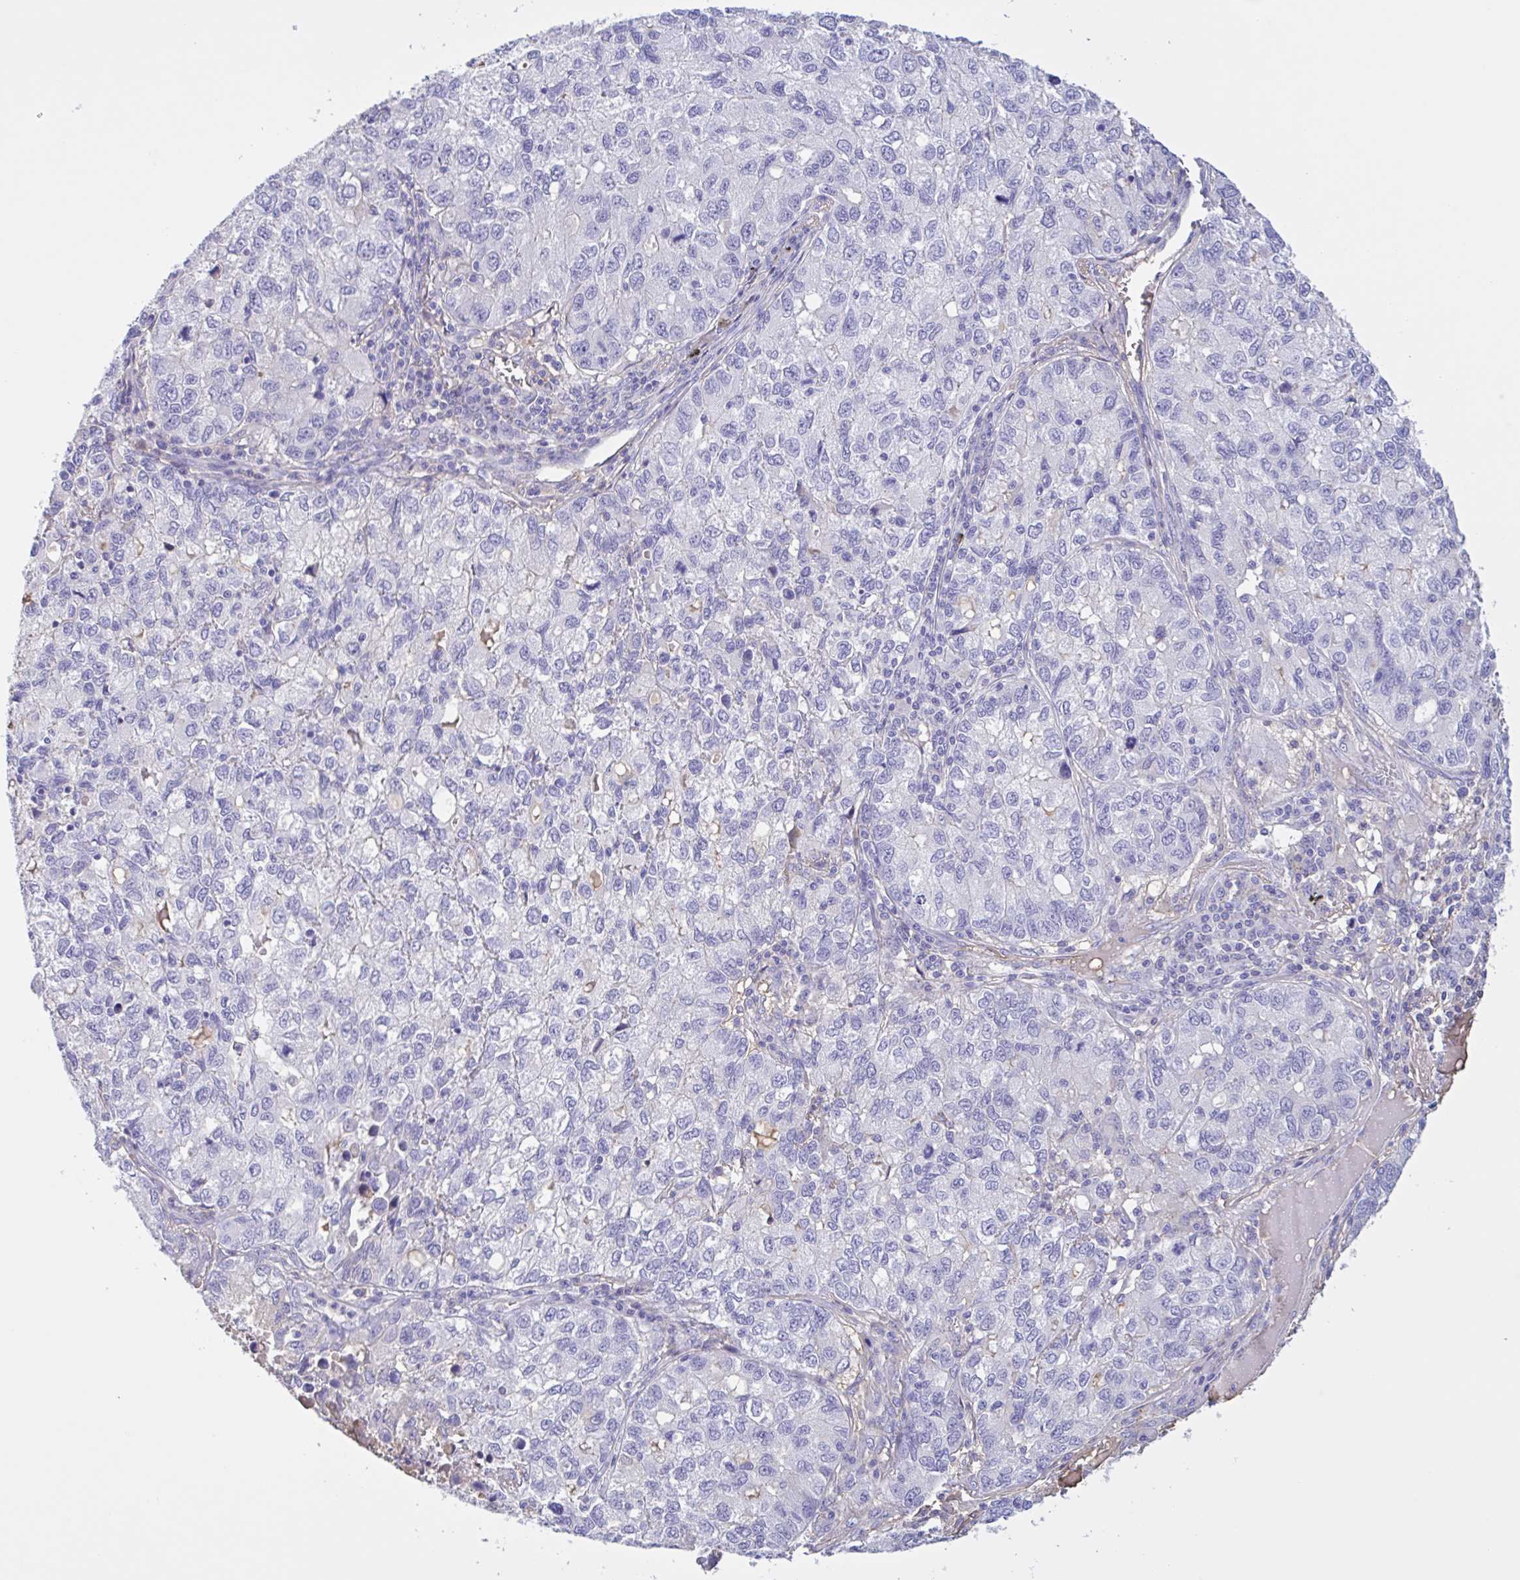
{"staining": {"intensity": "negative", "quantity": "none", "location": "none"}, "tissue": "lung cancer", "cell_type": "Tumor cells", "image_type": "cancer", "snomed": [{"axis": "morphology", "description": "Normal morphology"}, {"axis": "morphology", "description": "Adenocarcinoma, NOS"}, {"axis": "topography", "description": "Lymph node"}, {"axis": "topography", "description": "Lung"}], "caption": "Tumor cells are negative for brown protein staining in lung adenocarcinoma.", "gene": "LARGE2", "patient": {"sex": "female", "age": 51}}